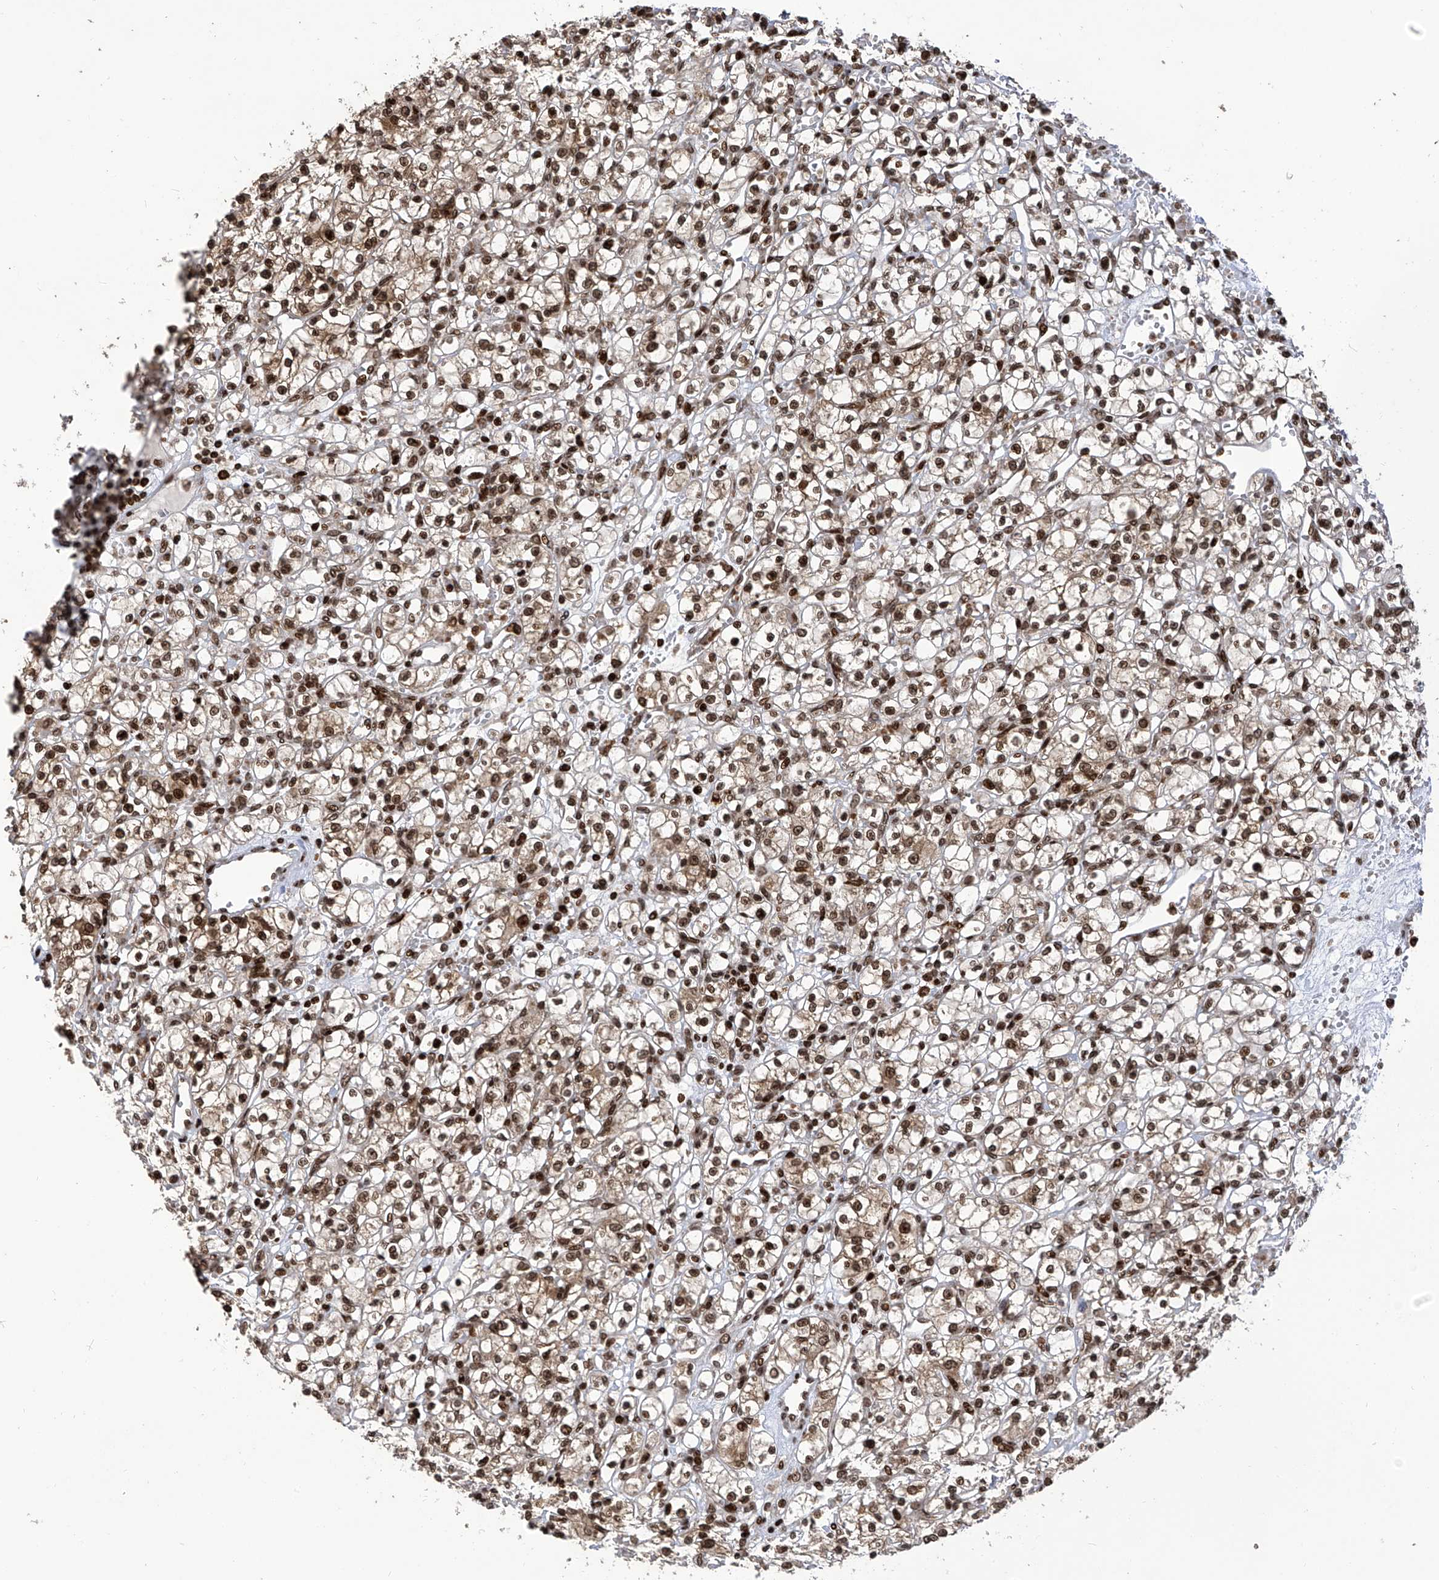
{"staining": {"intensity": "strong", "quantity": ">75%", "location": "nuclear"}, "tissue": "renal cancer", "cell_type": "Tumor cells", "image_type": "cancer", "snomed": [{"axis": "morphology", "description": "Adenocarcinoma, NOS"}, {"axis": "topography", "description": "Kidney"}], "caption": "Approximately >75% of tumor cells in human renal cancer (adenocarcinoma) display strong nuclear protein expression as visualized by brown immunohistochemical staining.", "gene": "PAK1IP1", "patient": {"sex": "female", "age": 59}}